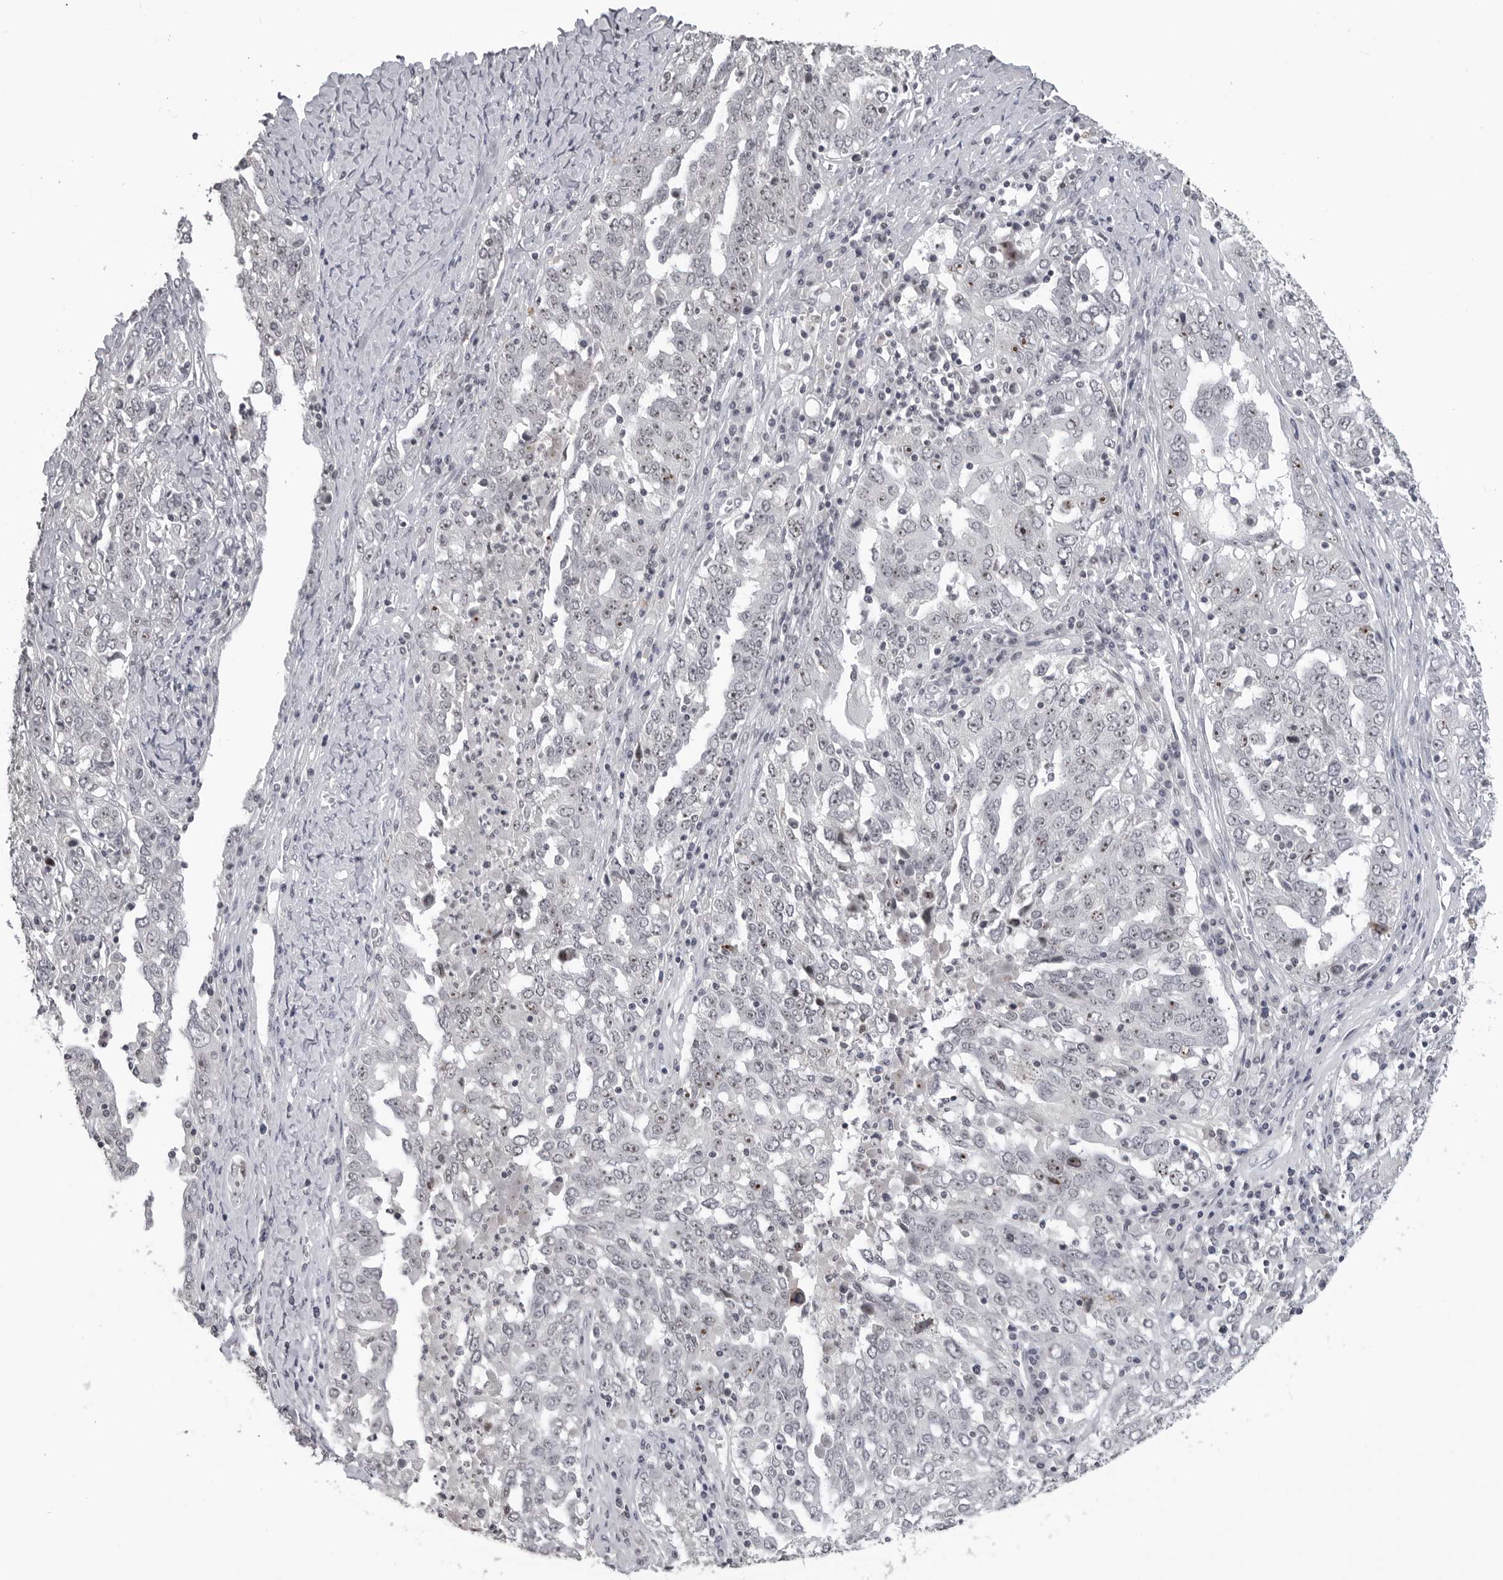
{"staining": {"intensity": "moderate", "quantity": "<25%", "location": "nuclear"}, "tissue": "ovarian cancer", "cell_type": "Tumor cells", "image_type": "cancer", "snomed": [{"axis": "morphology", "description": "Carcinoma, endometroid"}, {"axis": "topography", "description": "Ovary"}], "caption": "IHC histopathology image of neoplastic tissue: human ovarian cancer (endometroid carcinoma) stained using IHC displays low levels of moderate protein expression localized specifically in the nuclear of tumor cells, appearing as a nuclear brown color.", "gene": "DDX54", "patient": {"sex": "female", "age": 62}}